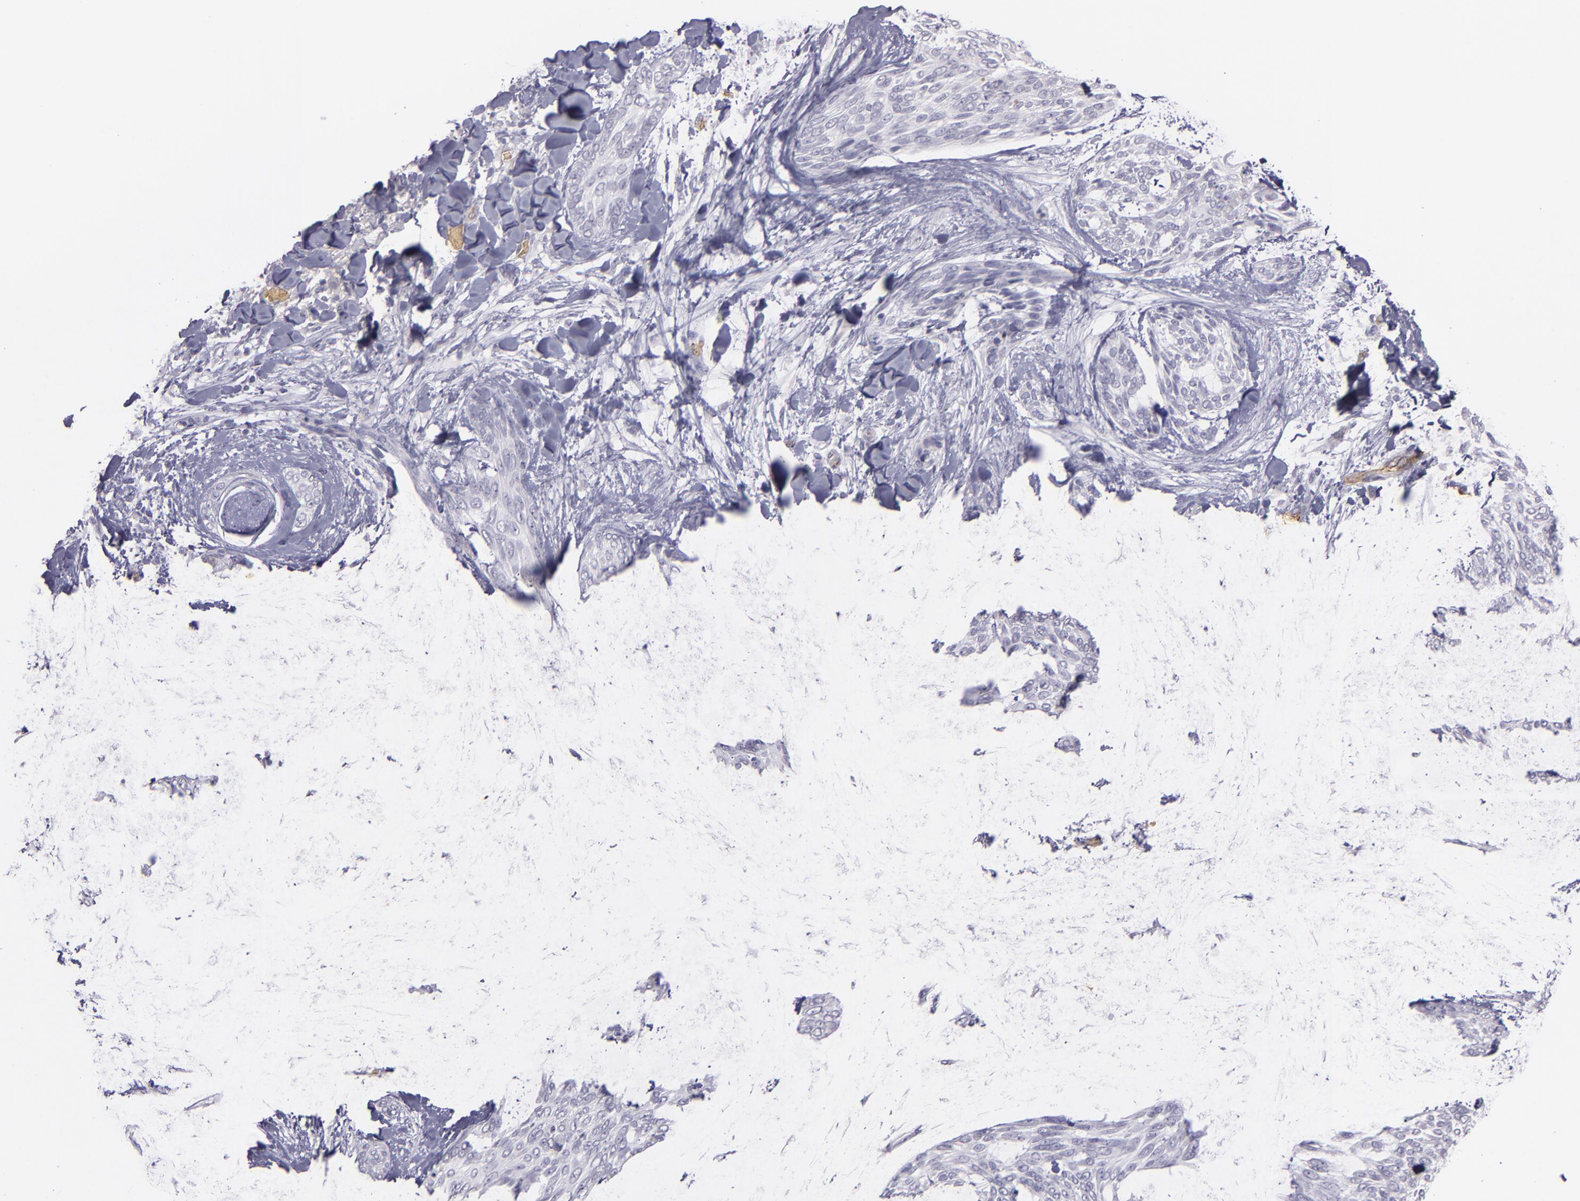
{"staining": {"intensity": "negative", "quantity": "none", "location": "none"}, "tissue": "skin cancer", "cell_type": "Tumor cells", "image_type": "cancer", "snomed": [{"axis": "morphology", "description": "Normal tissue, NOS"}, {"axis": "morphology", "description": "Basal cell carcinoma"}, {"axis": "topography", "description": "Skin"}], "caption": "Immunohistochemistry (IHC) of skin basal cell carcinoma displays no staining in tumor cells.", "gene": "ACE", "patient": {"sex": "female", "age": 71}}